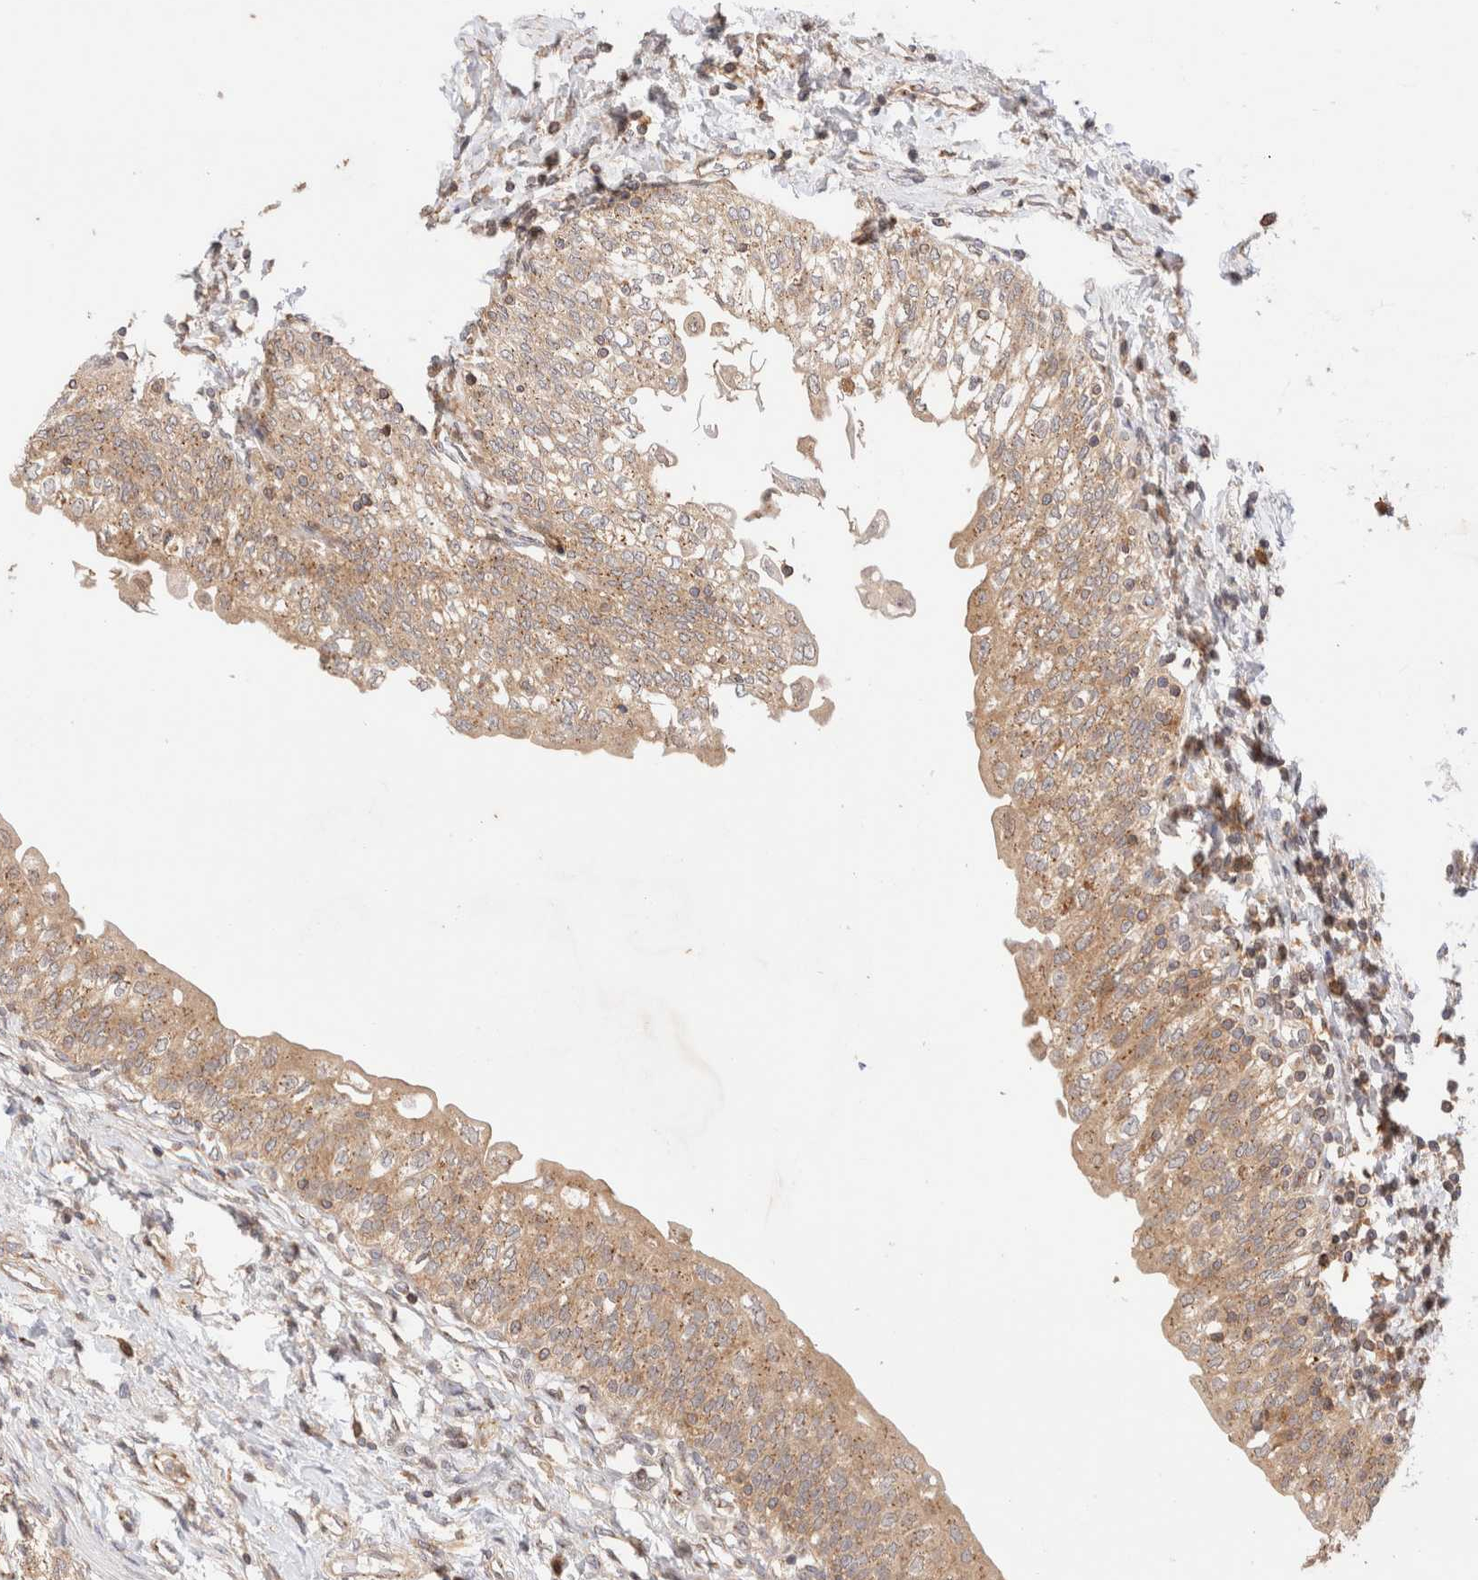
{"staining": {"intensity": "weak", "quantity": ">75%", "location": "cytoplasmic/membranous"}, "tissue": "urinary bladder", "cell_type": "Urothelial cells", "image_type": "normal", "snomed": [{"axis": "morphology", "description": "Normal tissue, NOS"}, {"axis": "topography", "description": "Urinary bladder"}], "caption": "Immunohistochemistry (IHC) (DAB) staining of unremarkable urinary bladder shows weak cytoplasmic/membranous protein positivity in about >75% of urothelial cells. The staining is performed using DAB (3,3'-diaminobenzidine) brown chromogen to label protein expression. The nuclei are counter-stained blue using hematoxylin.", "gene": "RABEP1", "patient": {"sex": "male", "age": 55}}